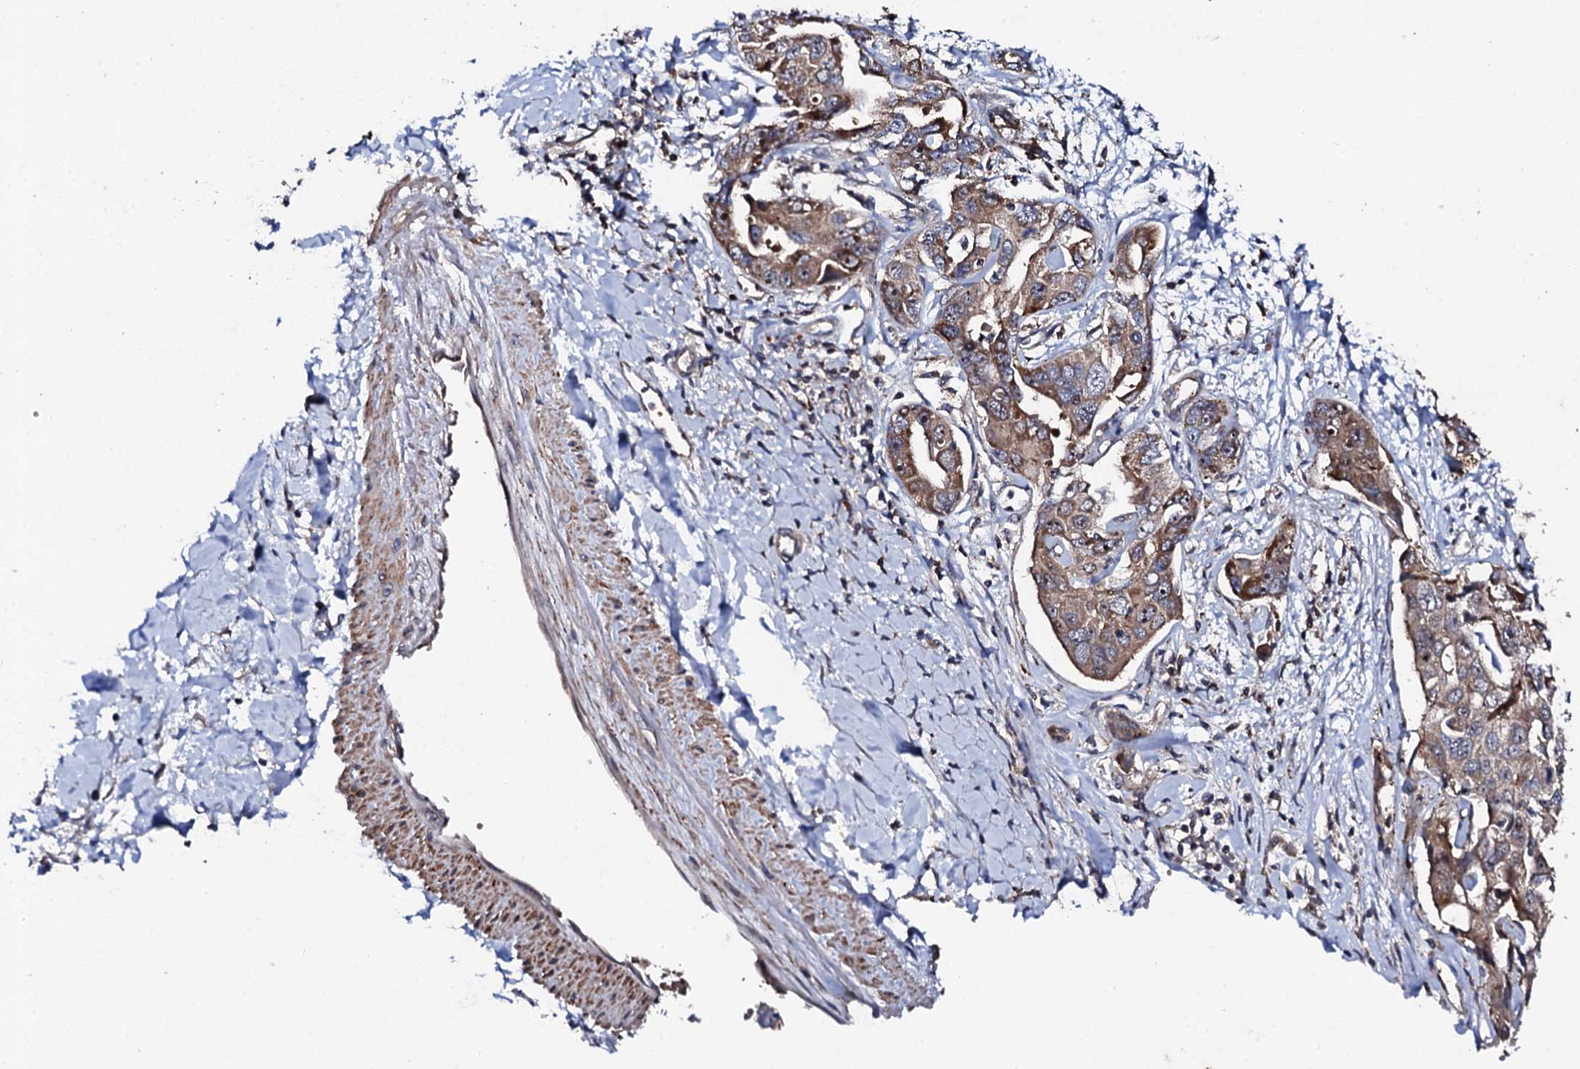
{"staining": {"intensity": "moderate", "quantity": ">75%", "location": "cytoplasmic/membranous,nuclear"}, "tissue": "liver cancer", "cell_type": "Tumor cells", "image_type": "cancer", "snomed": [{"axis": "morphology", "description": "Cholangiocarcinoma"}, {"axis": "topography", "description": "Liver"}], "caption": "Protein staining exhibits moderate cytoplasmic/membranous and nuclear staining in approximately >75% of tumor cells in liver cancer (cholangiocarcinoma).", "gene": "GTPBP4", "patient": {"sex": "male", "age": 59}}